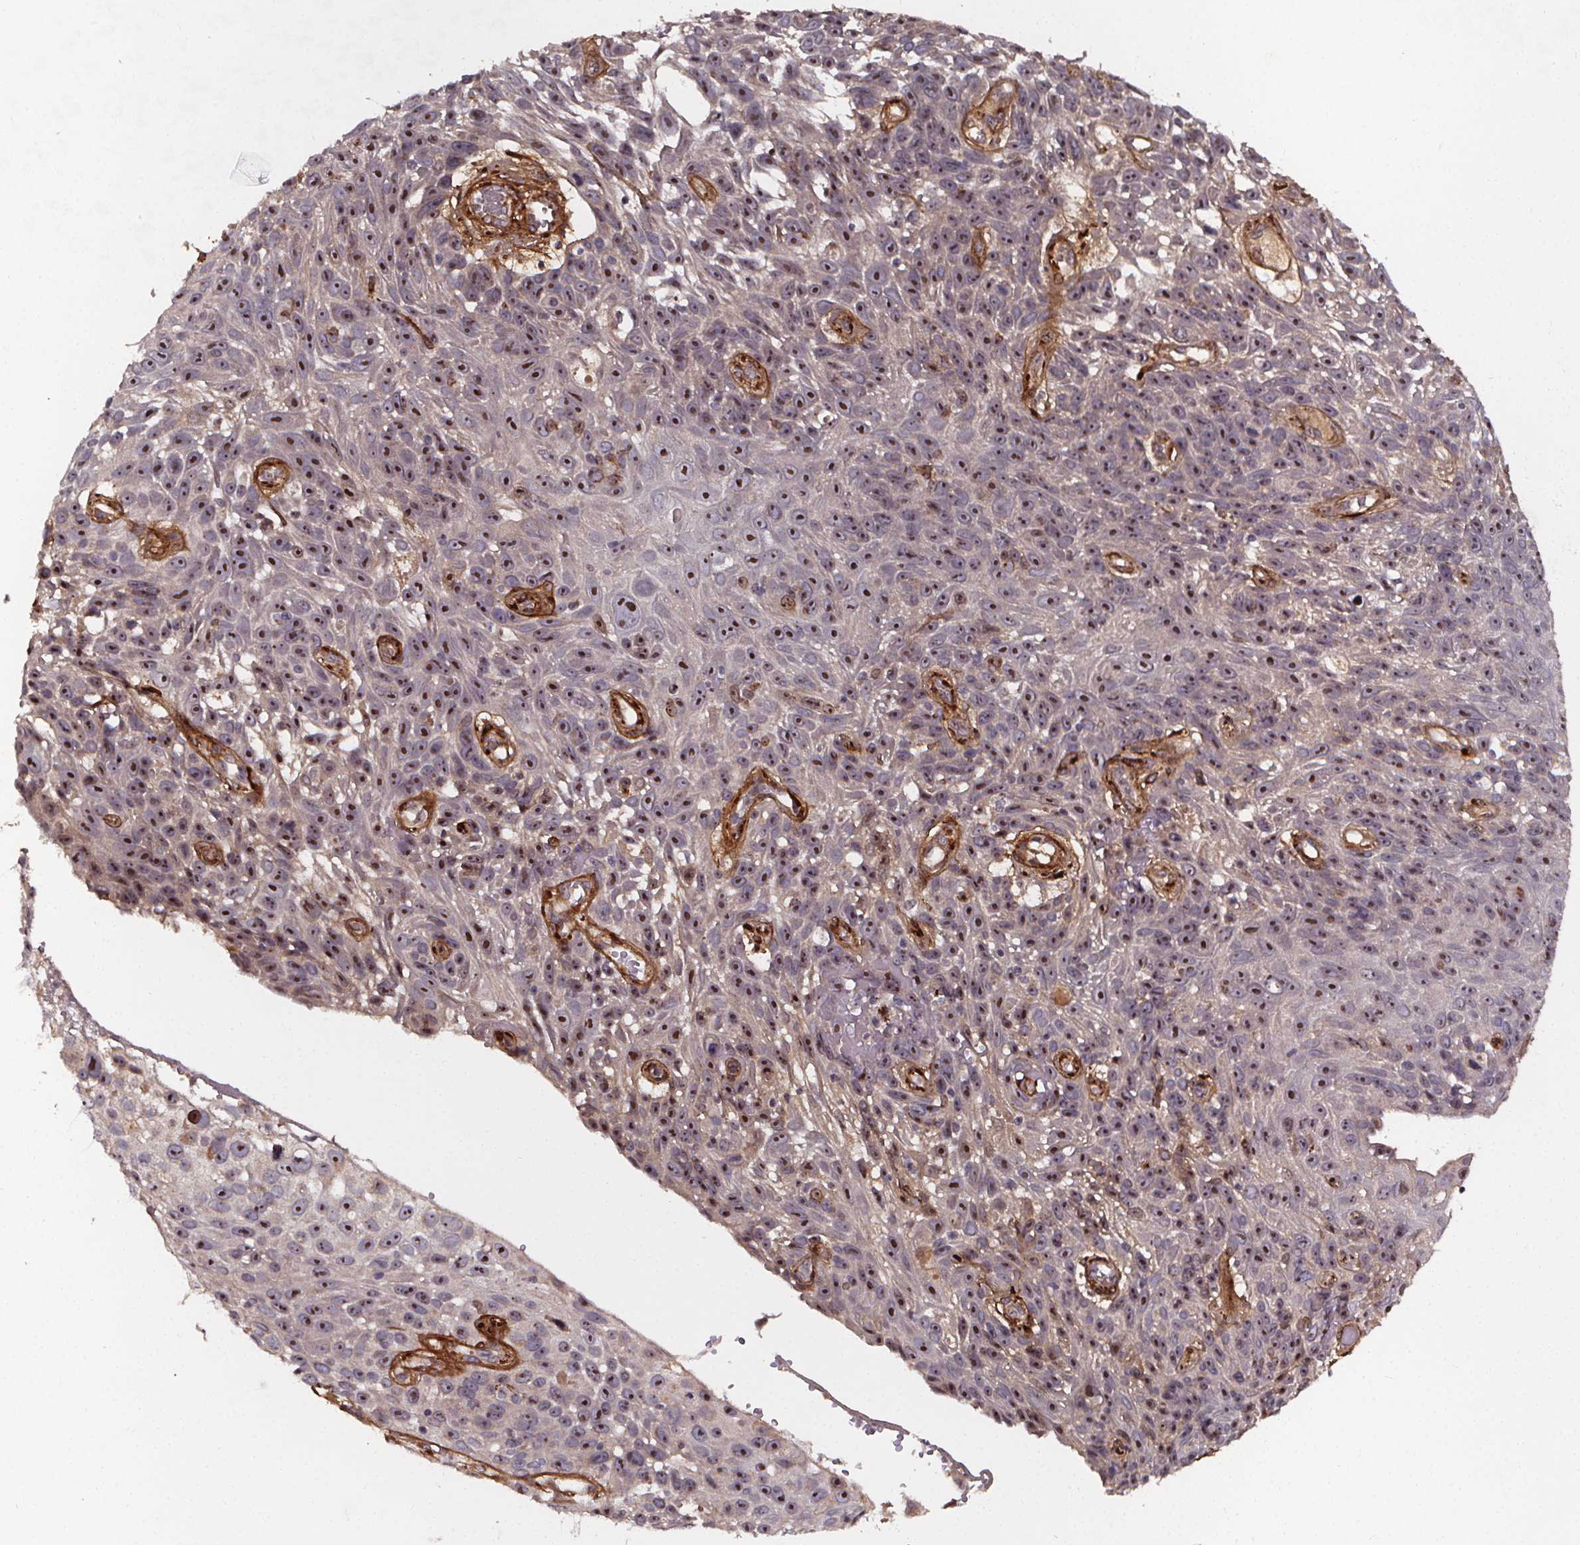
{"staining": {"intensity": "moderate", "quantity": "25%-75%", "location": "nuclear"}, "tissue": "skin cancer", "cell_type": "Tumor cells", "image_type": "cancer", "snomed": [{"axis": "morphology", "description": "Squamous cell carcinoma, NOS"}, {"axis": "topography", "description": "Skin"}], "caption": "Tumor cells show moderate nuclear positivity in about 25%-75% of cells in skin cancer (squamous cell carcinoma).", "gene": "AEBP1", "patient": {"sex": "male", "age": 82}}